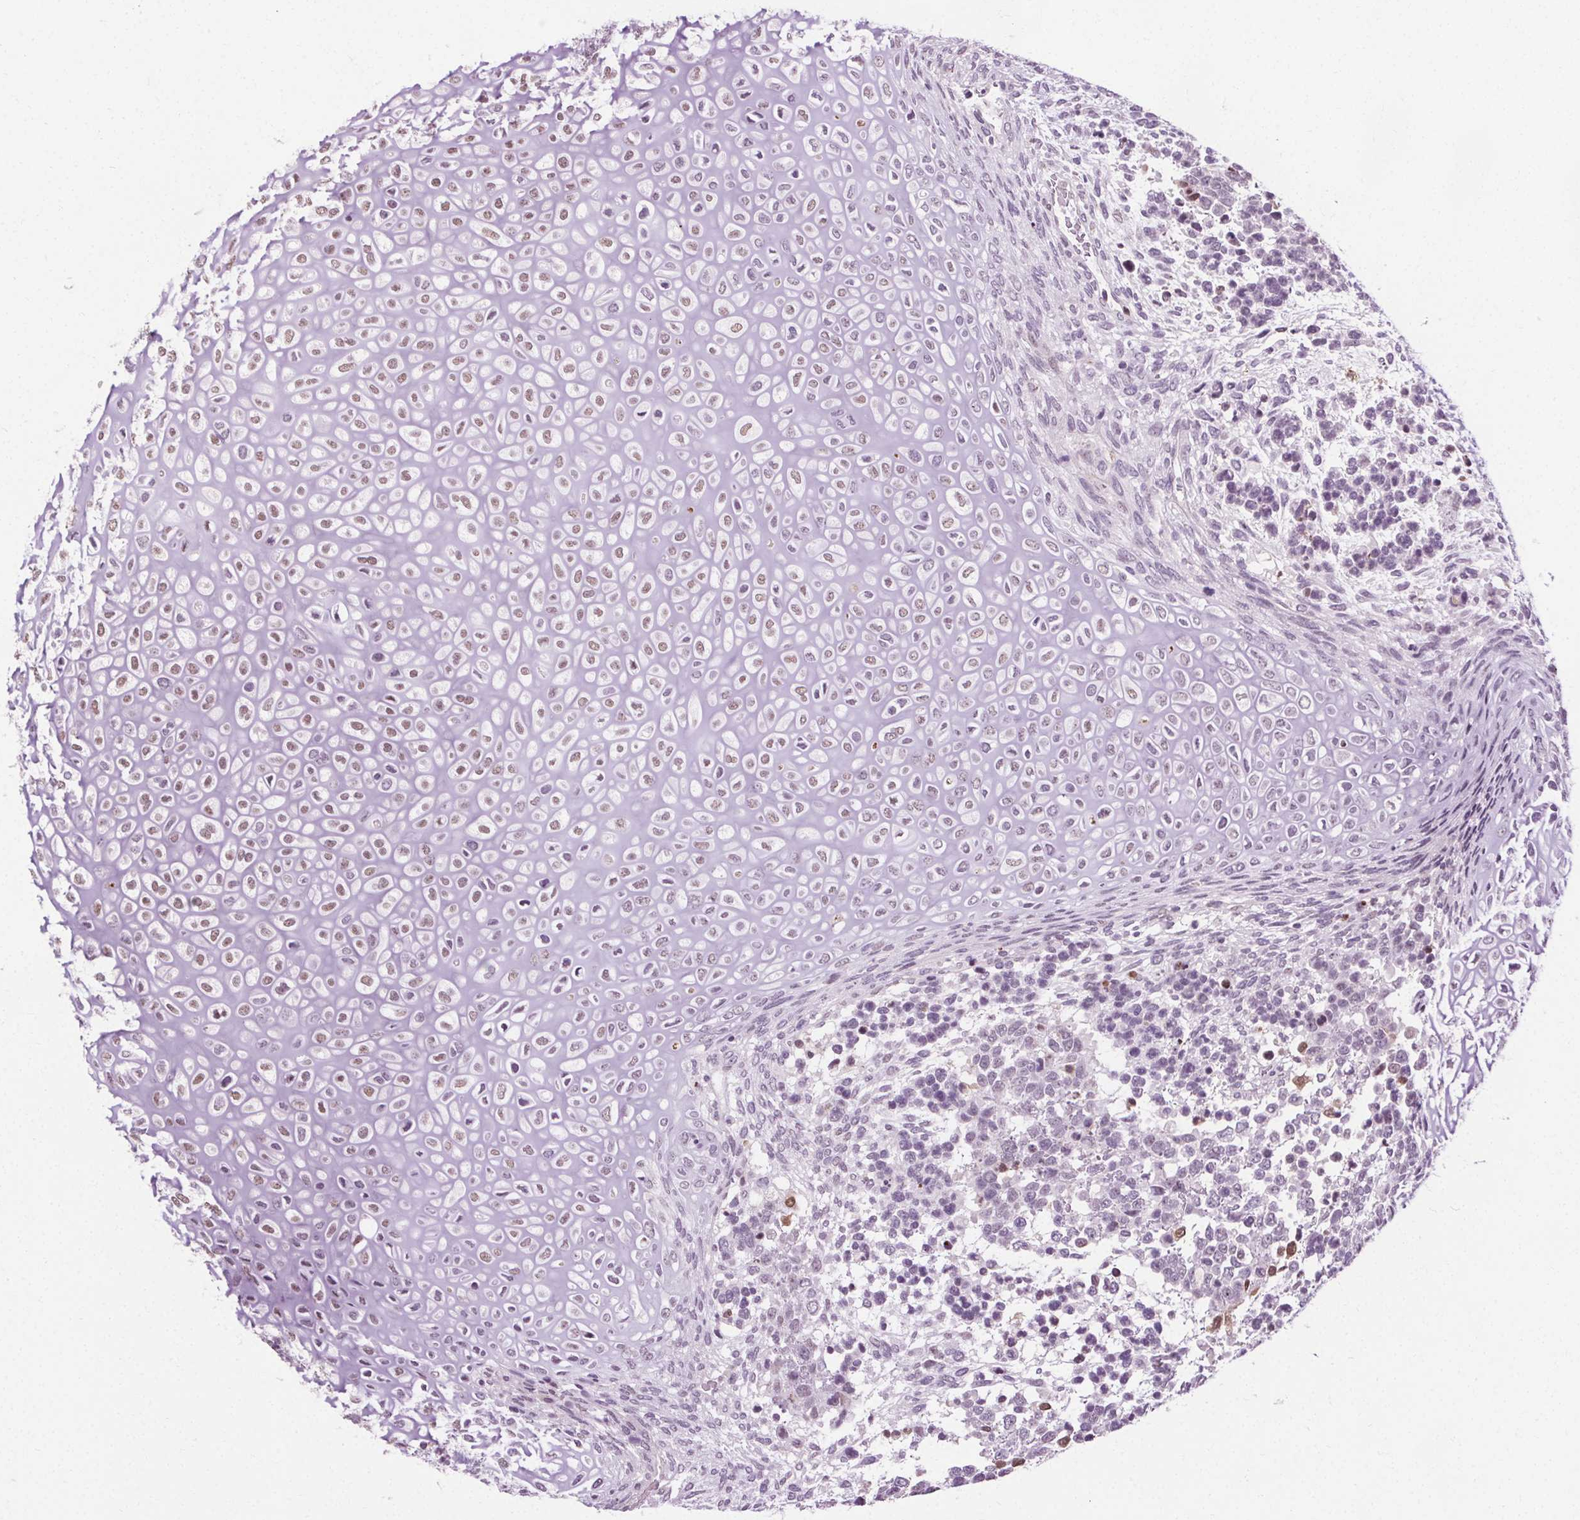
{"staining": {"intensity": "negative", "quantity": "none", "location": "none"}, "tissue": "testis cancer", "cell_type": "Tumor cells", "image_type": "cancer", "snomed": [{"axis": "morphology", "description": "Carcinoma, Embryonal, NOS"}, {"axis": "topography", "description": "Testis"}], "caption": "DAB immunohistochemical staining of human testis embryonal carcinoma exhibits no significant expression in tumor cells.", "gene": "CEBPA", "patient": {"sex": "male", "age": 23}}